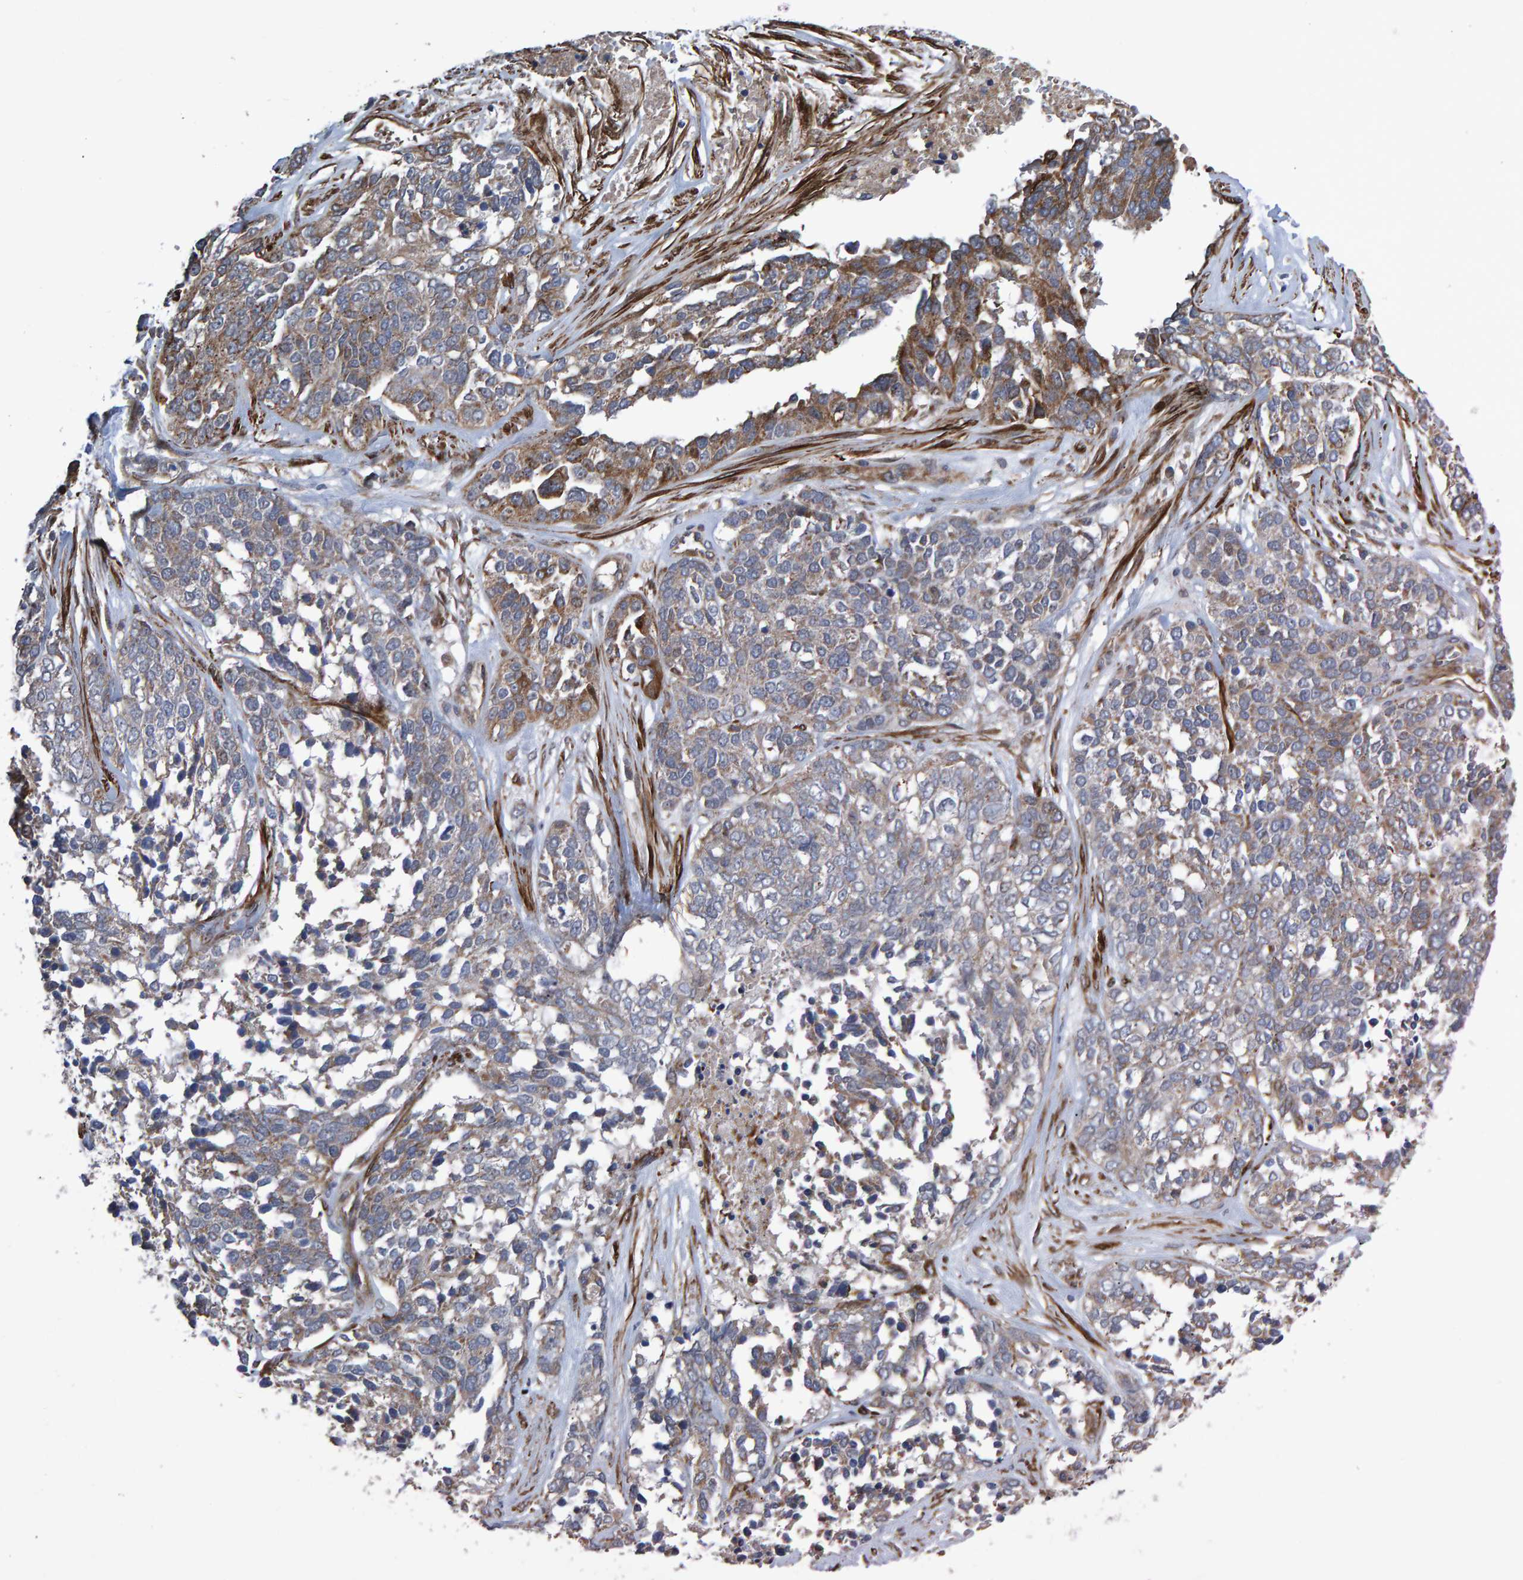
{"staining": {"intensity": "moderate", "quantity": "25%-75%", "location": "cytoplasmic/membranous"}, "tissue": "ovarian cancer", "cell_type": "Tumor cells", "image_type": "cancer", "snomed": [{"axis": "morphology", "description": "Cystadenocarcinoma, serous, NOS"}, {"axis": "topography", "description": "Ovary"}], "caption": "Protein expression analysis of serous cystadenocarcinoma (ovarian) demonstrates moderate cytoplasmic/membranous expression in about 25%-75% of tumor cells.", "gene": "SLIT2", "patient": {"sex": "female", "age": 44}}